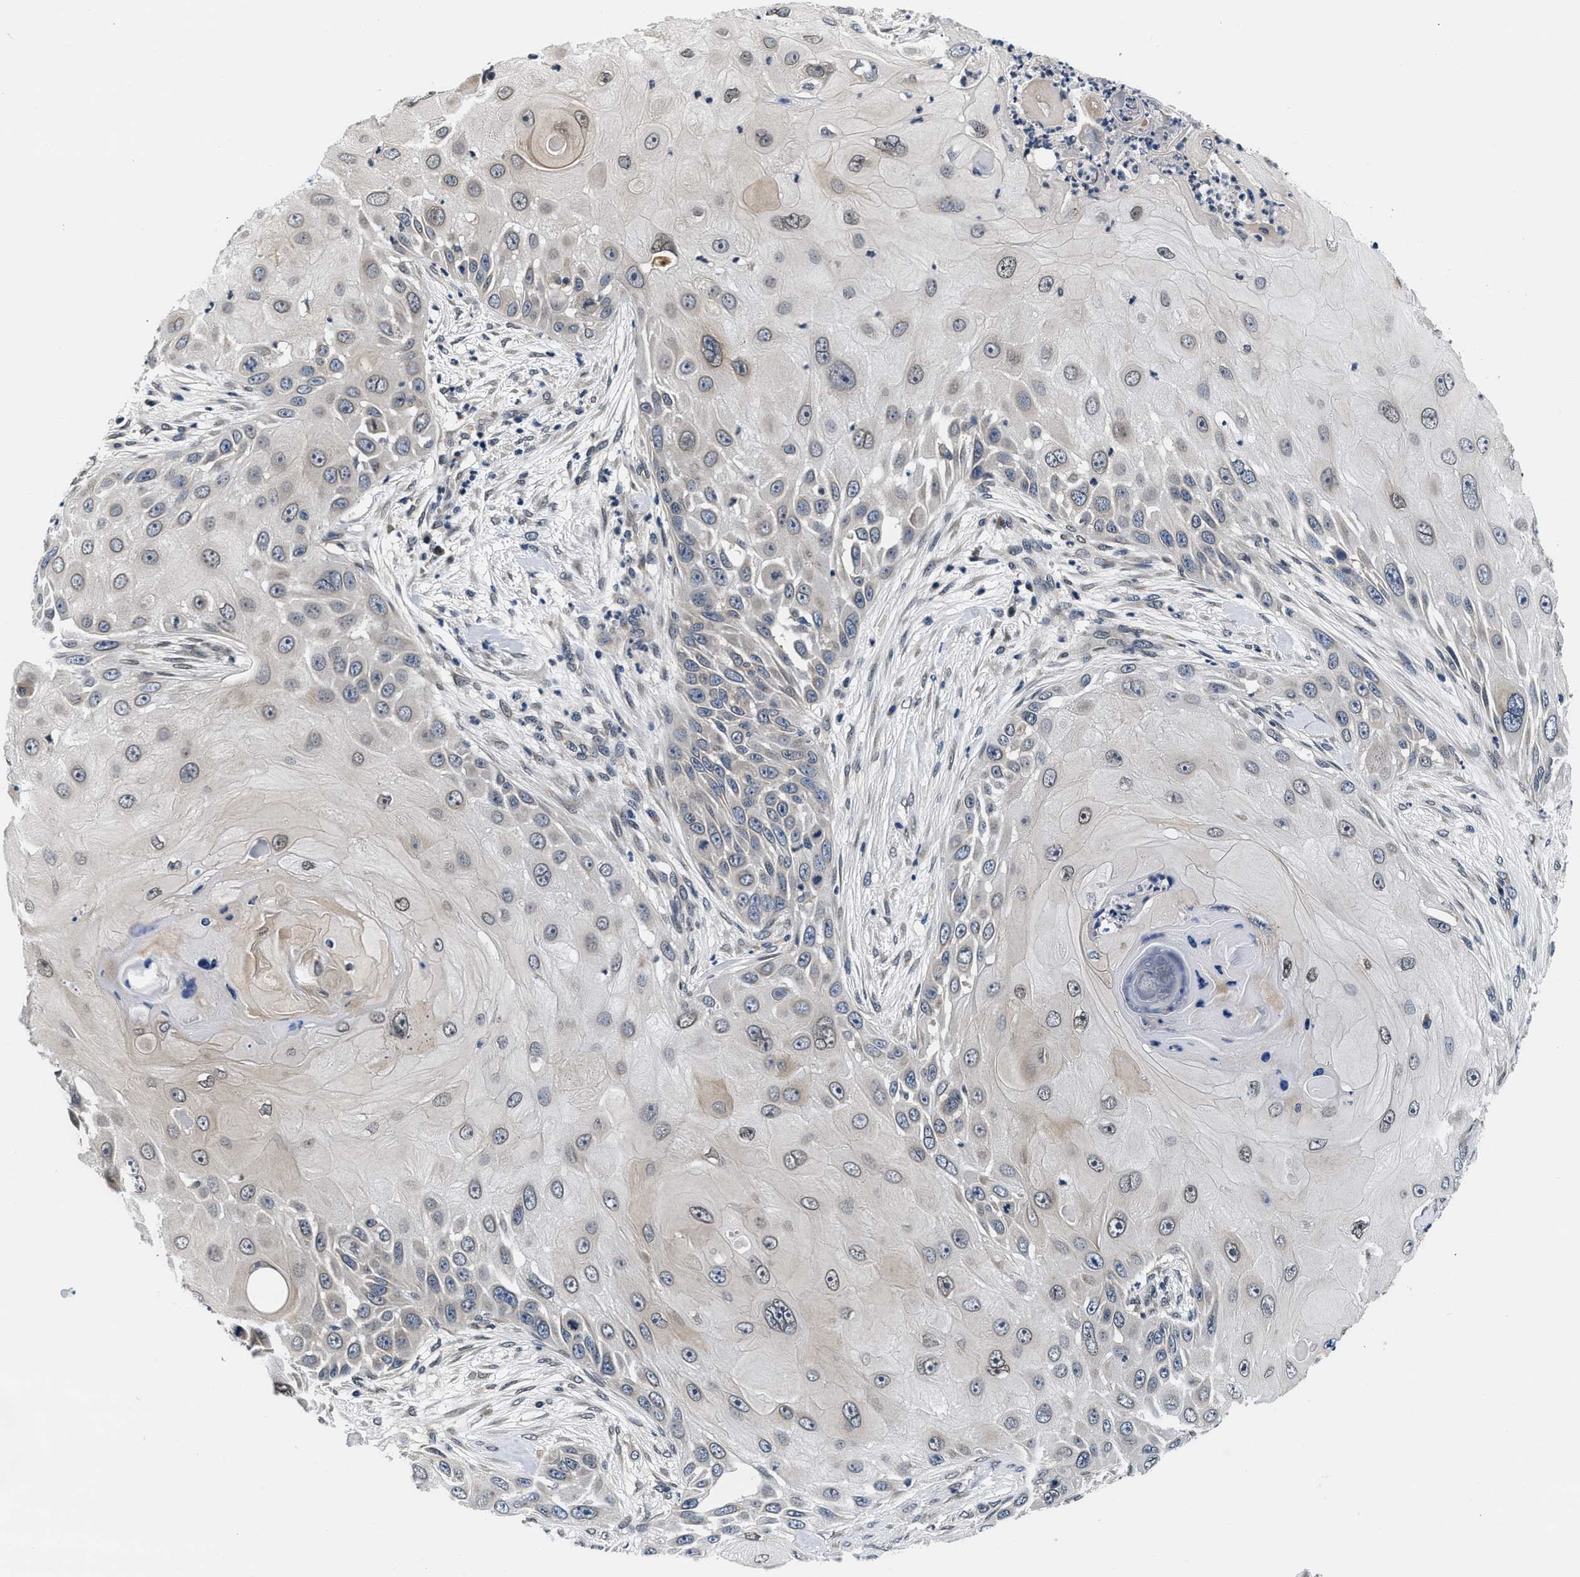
{"staining": {"intensity": "negative", "quantity": "none", "location": "none"}, "tissue": "skin cancer", "cell_type": "Tumor cells", "image_type": "cancer", "snomed": [{"axis": "morphology", "description": "Squamous cell carcinoma, NOS"}, {"axis": "topography", "description": "Skin"}], "caption": "Immunohistochemistry of skin cancer reveals no staining in tumor cells.", "gene": "SNX10", "patient": {"sex": "female", "age": 44}}